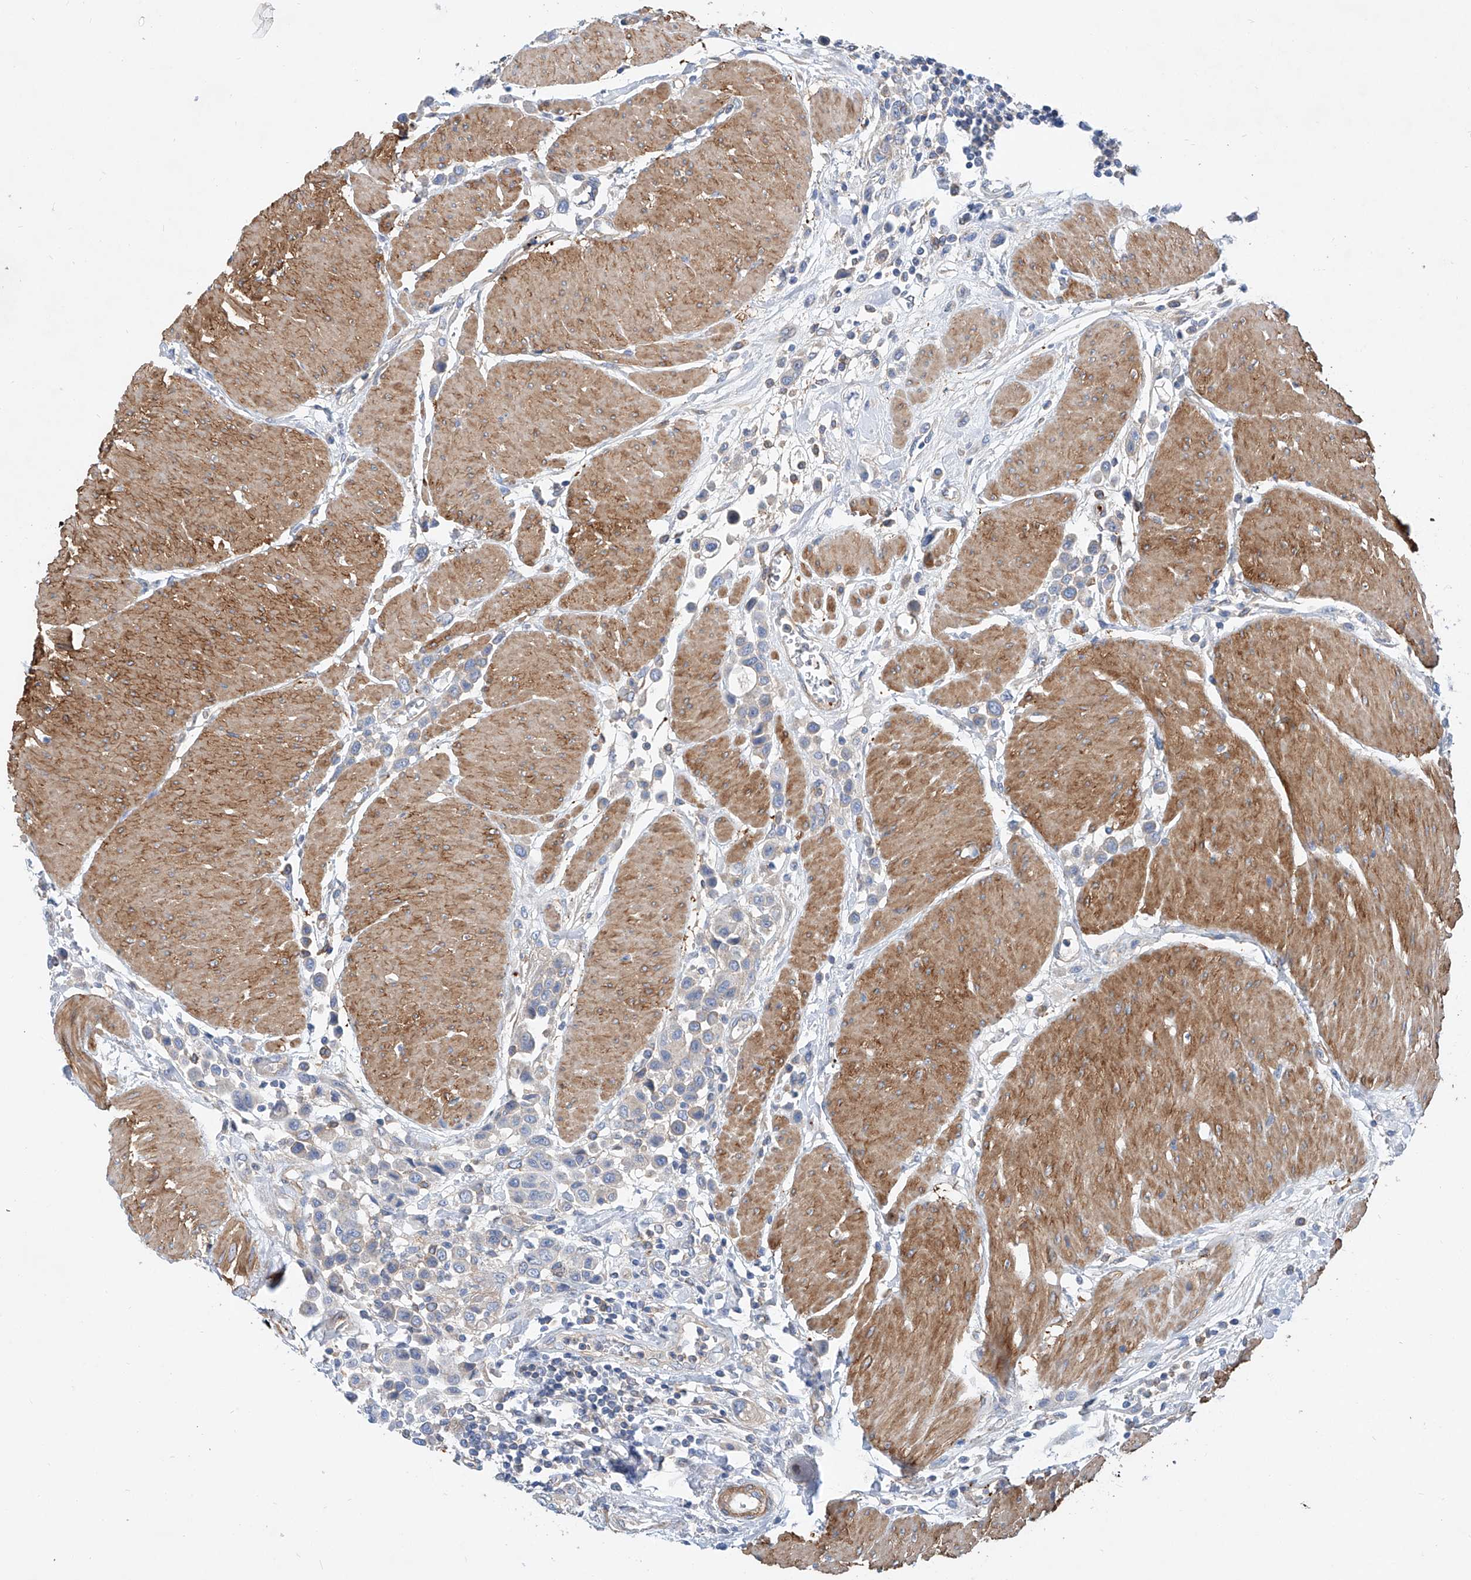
{"staining": {"intensity": "negative", "quantity": "none", "location": "none"}, "tissue": "urothelial cancer", "cell_type": "Tumor cells", "image_type": "cancer", "snomed": [{"axis": "morphology", "description": "Urothelial carcinoma, High grade"}, {"axis": "topography", "description": "Urinary bladder"}], "caption": "Immunohistochemistry image of neoplastic tissue: urothelial cancer stained with DAB (3,3'-diaminobenzidine) exhibits no significant protein staining in tumor cells. Nuclei are stained in blue.", "gene": "TAS2R60", "patient": {"sex": "male", "age": 50}}